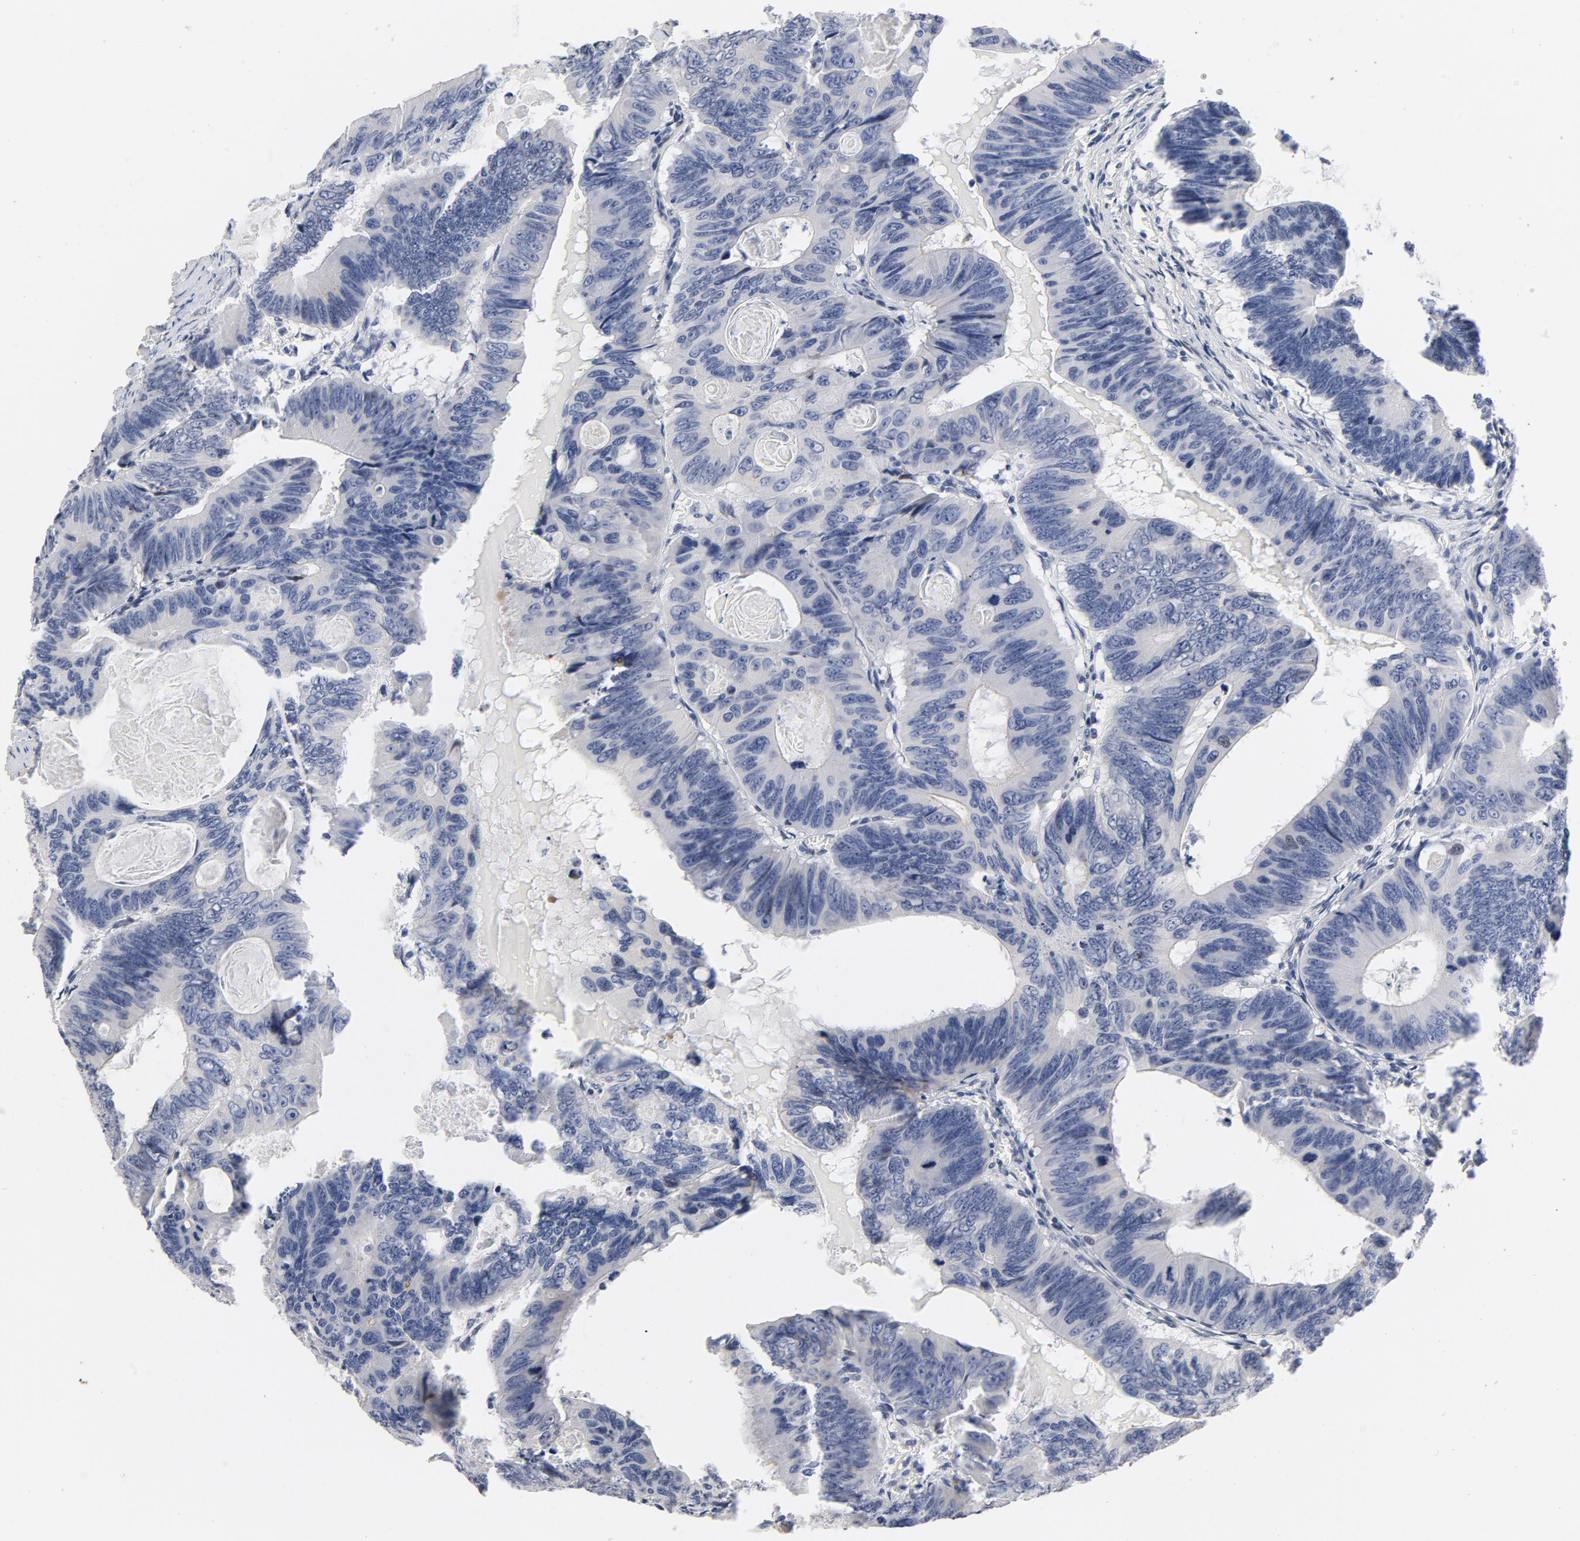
{"staining": {"intensity": "weak", "quantity": "<25%", "location": "cytoplasmic/membranous"}, "tissue": "colorectal cancer", "cell_type": "Tumor cells", "image_type": "cancer", "snomed": [{"axis": "morphology", "description": "Adenocarcinoma, NOS"}, {"axis": "topography", "description": "Colon"}], "caption": "Human colorectal cancer stained for a protein using immunohistochemistry reveals no expression in tumor cells.", "gene": "NFIC", "patient": {"sex": "female", "age": 55}}